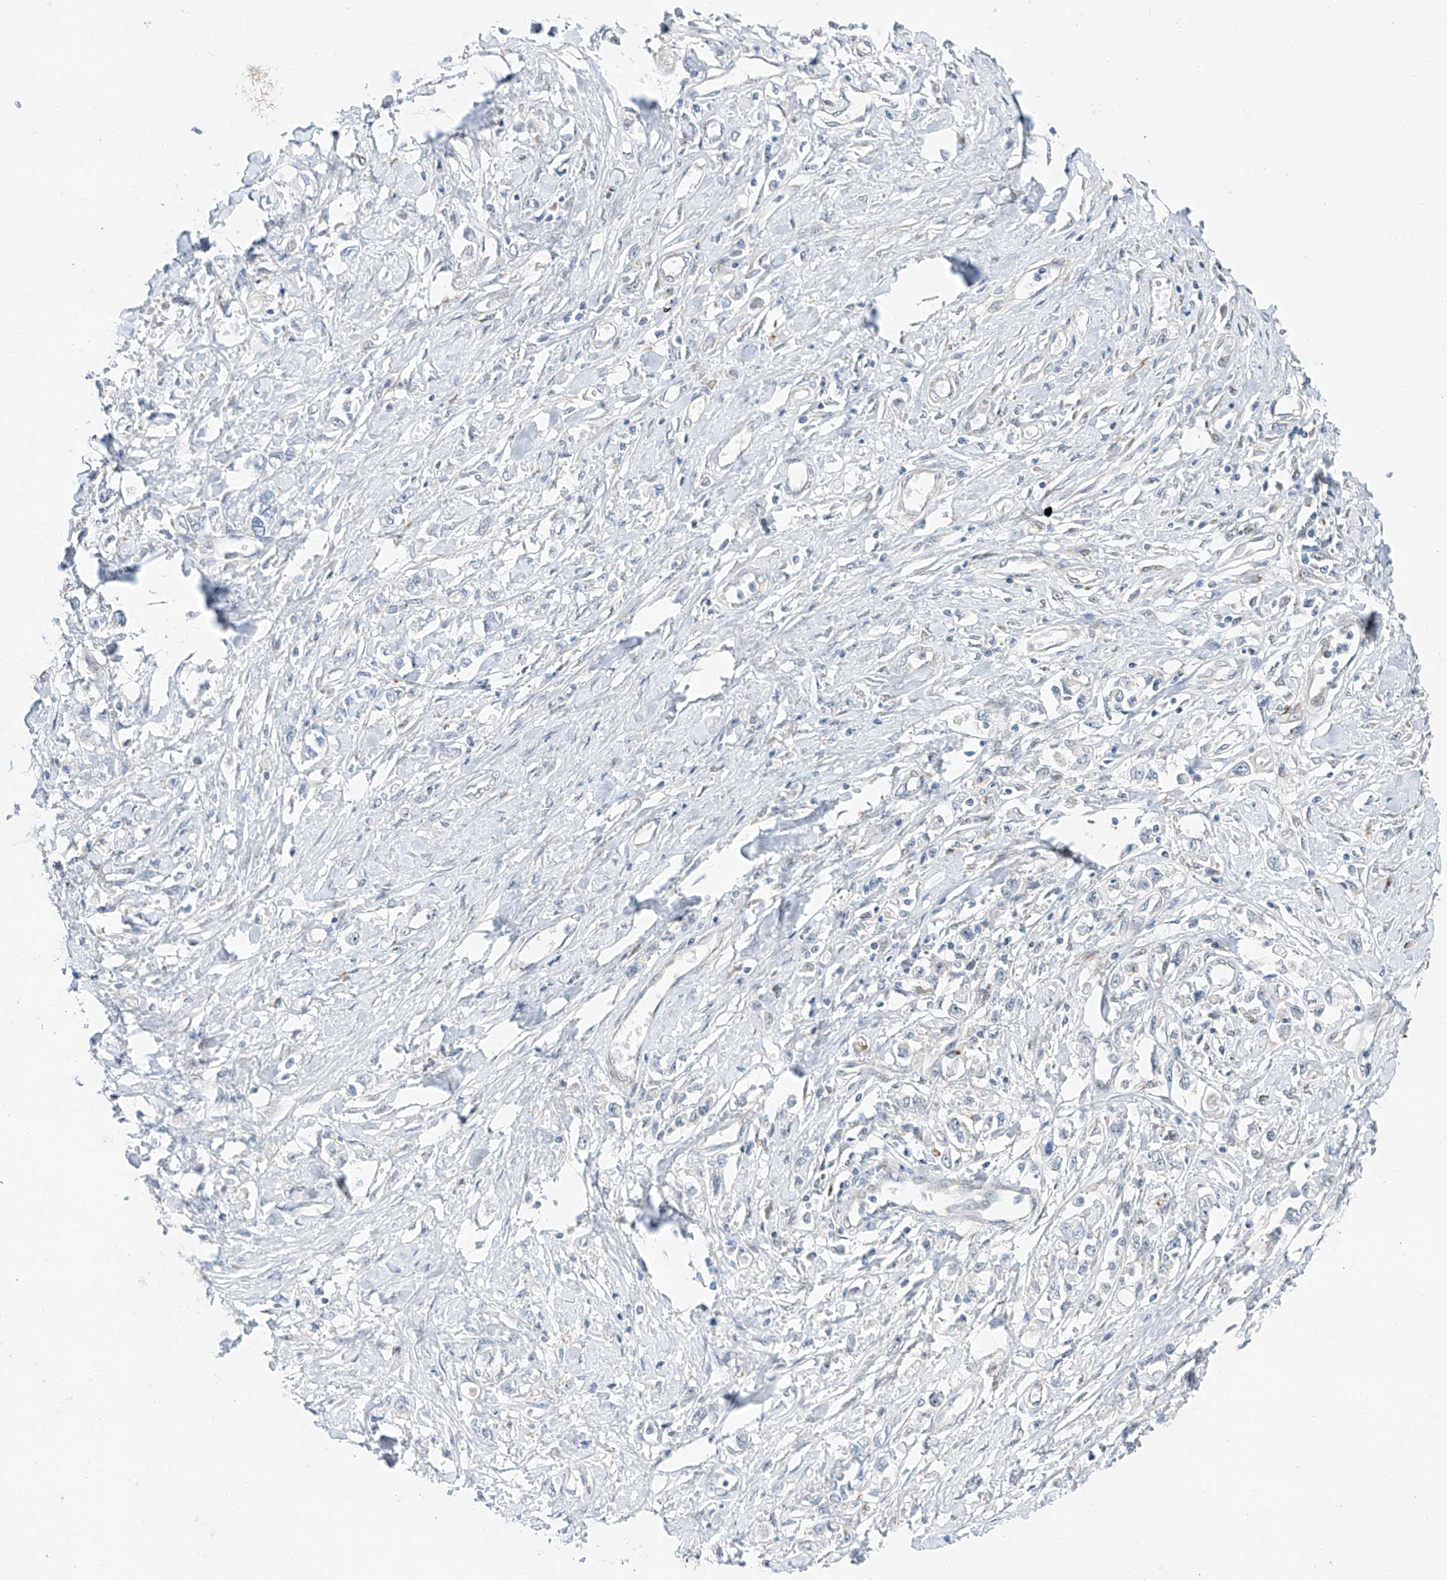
{"staining": {"intensity": "negative", "quantity": "none", "location": "none"}, "tissue": "stomach cancer", "cell_type": "Tumor cells", "image_type": "cancer", "snomed": [{"axis": "morphology", "description": "Adenocarcinoma, NOS"}, {"axis": "topography", "description": "Stomach"}], "caption": "Adenocarcinoma (stomach) was stained to show a protein in brown. There is no significant expression in tumor cells. The staining is performed using DAB (3,3'-diaminobenzidine) brown chromogen with nuclei counter-stained in using hematoxylin.", "gene": "CLDND1", "patient": {"sex": "female", "age": 76}}